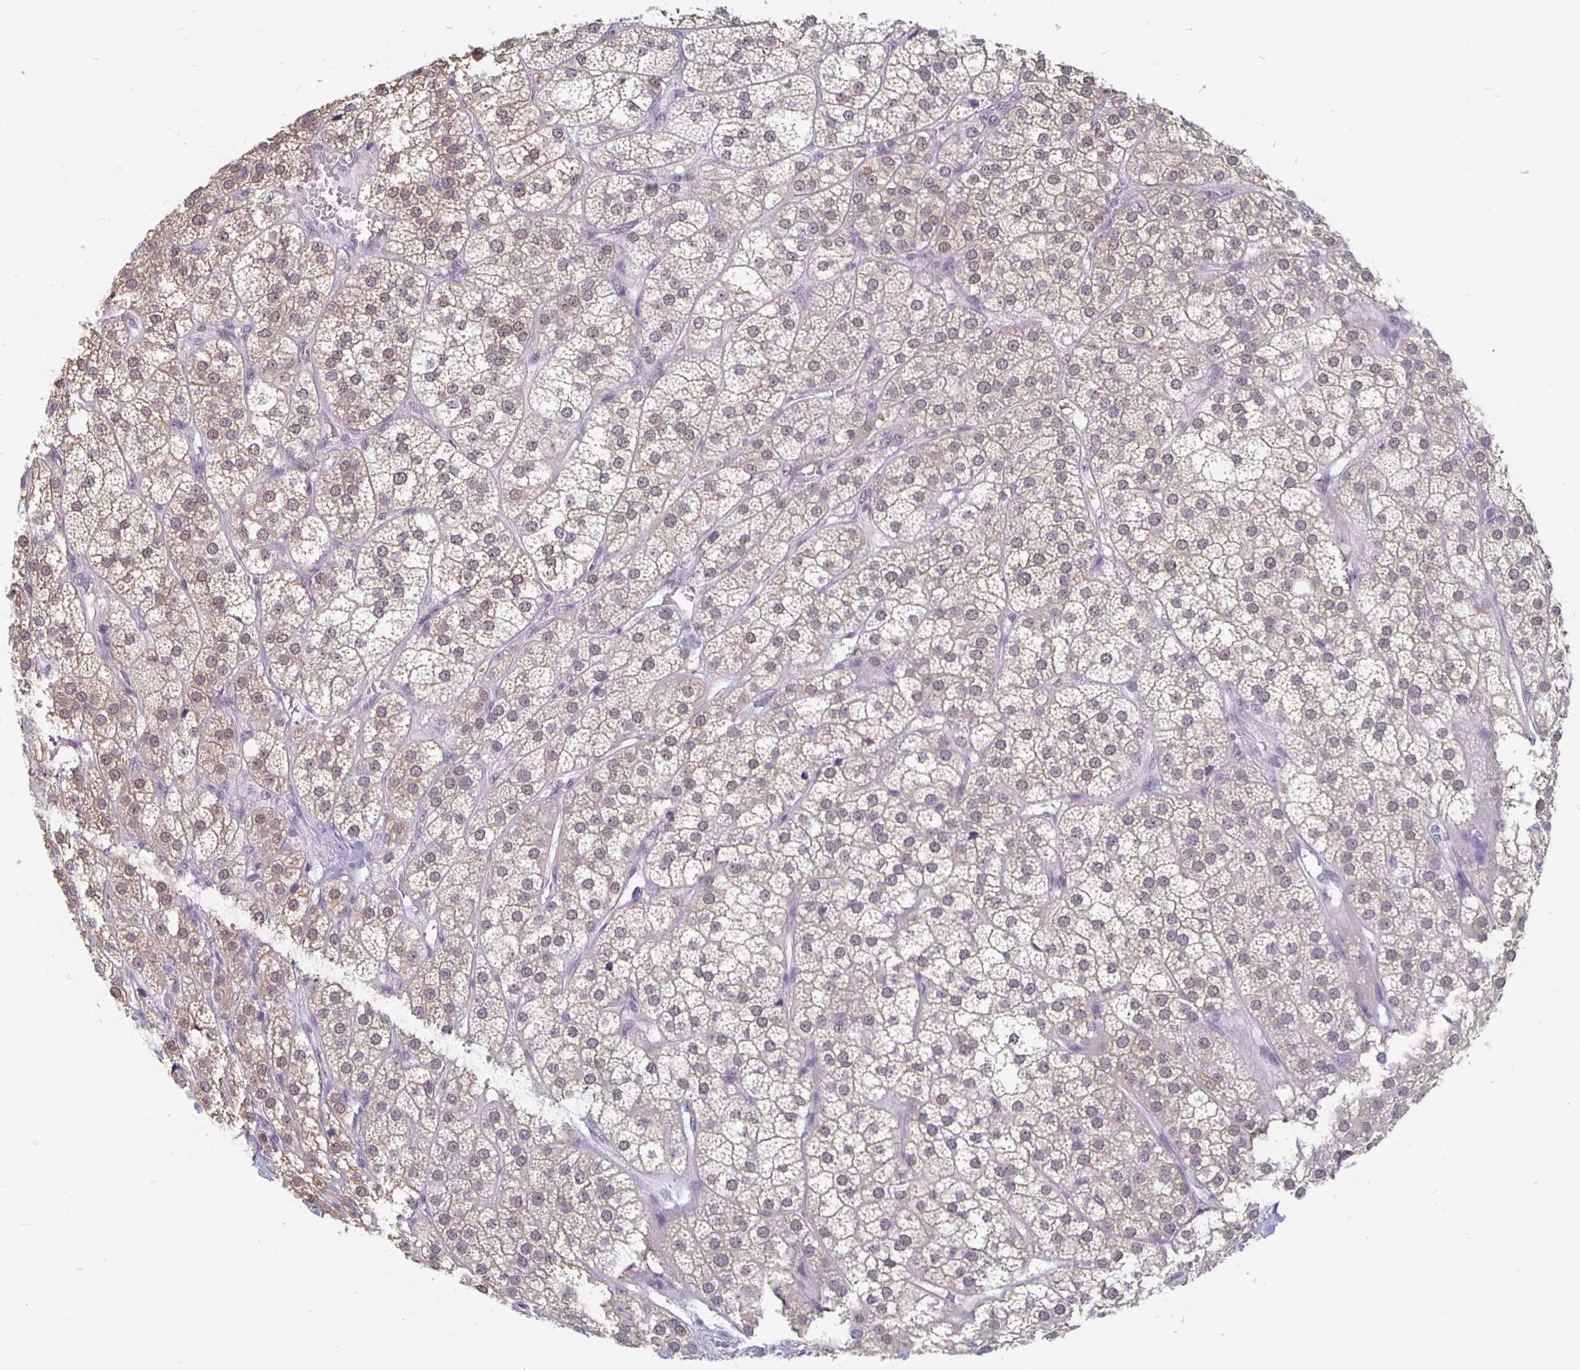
{"staining": {"intensity": "weak", "quantity": "25%-75%", "location": "cytoplasmic/membranous,nuclear"}, "tissue": "adrenal gland", "cell_type": "Glandular cells", "image_type": "normal", "snomed": [{"axis": "morphology", "description": "Normal tissue, NOS"}, {"axis": "topography", "description": "Adrenal gland"}], "caption": "Glandular cells display low levels of weak cytoplasmic/membranous,nuclear expression in about 25%-75% of cells in normal human adrenal gland. (Stains: DAB in brown, nuclei in blue, Microscopy: brightfield microscopy at high magnification).", "gene": "ZNF691", "patient": {"sex": "female", "age": 60}}